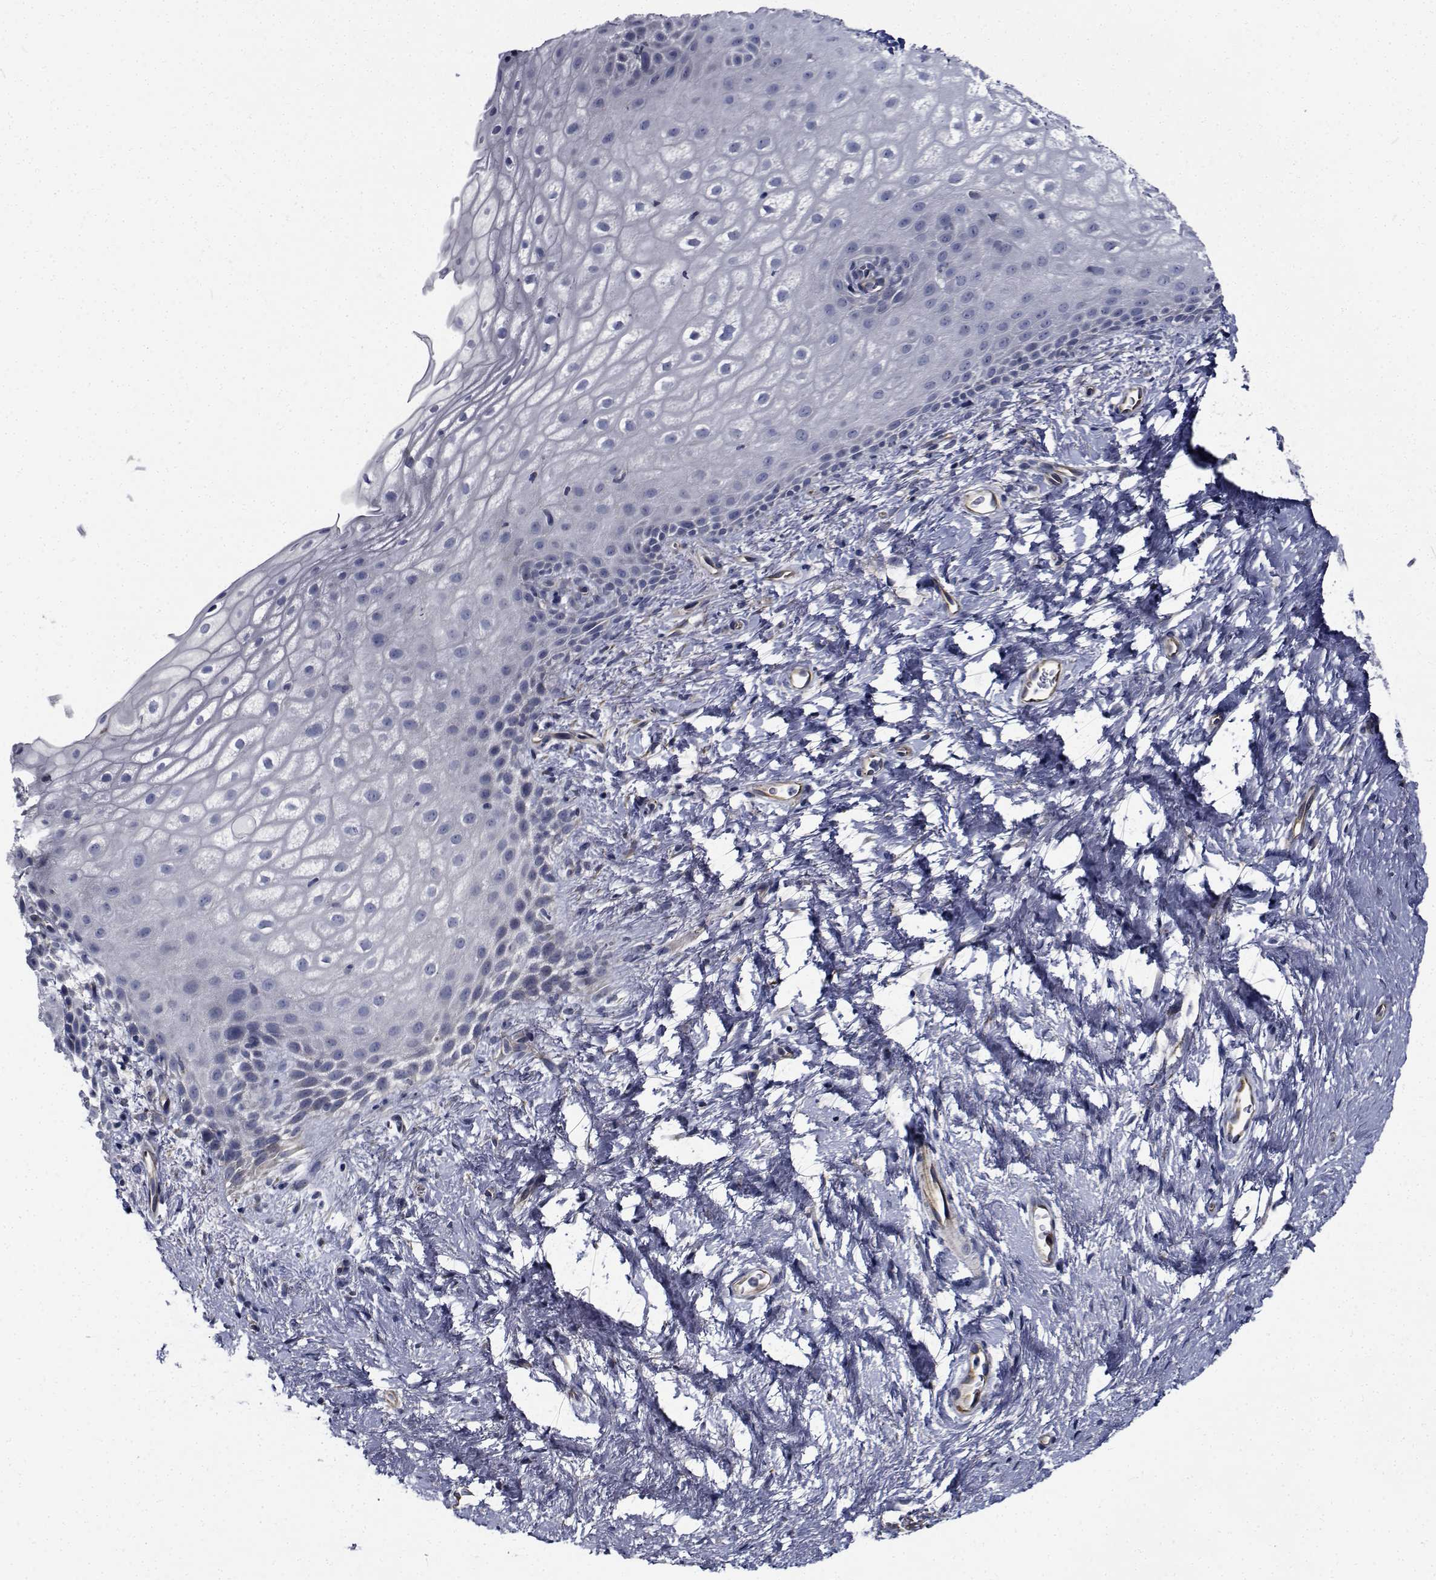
{"staining": {"intensity": "negative", "quantity": "none", "location": "none"}, "tissue": "skin", "cell_type": "Epidermal cells", "image_type": "normal", "snomed": [{"axis": "morphology", "description": "Normal tissue, NOS"}, {"axis": "topography", "description": "Anal"}], "caption": "This micrograph is of unremarkable skin stained with IHC to label a protein in brown with the nuclei are counter-stained blue. There is no expression in epidermal cells.", "gene": "TTBK1", "patient": {"sex": "female", "age": 46}}